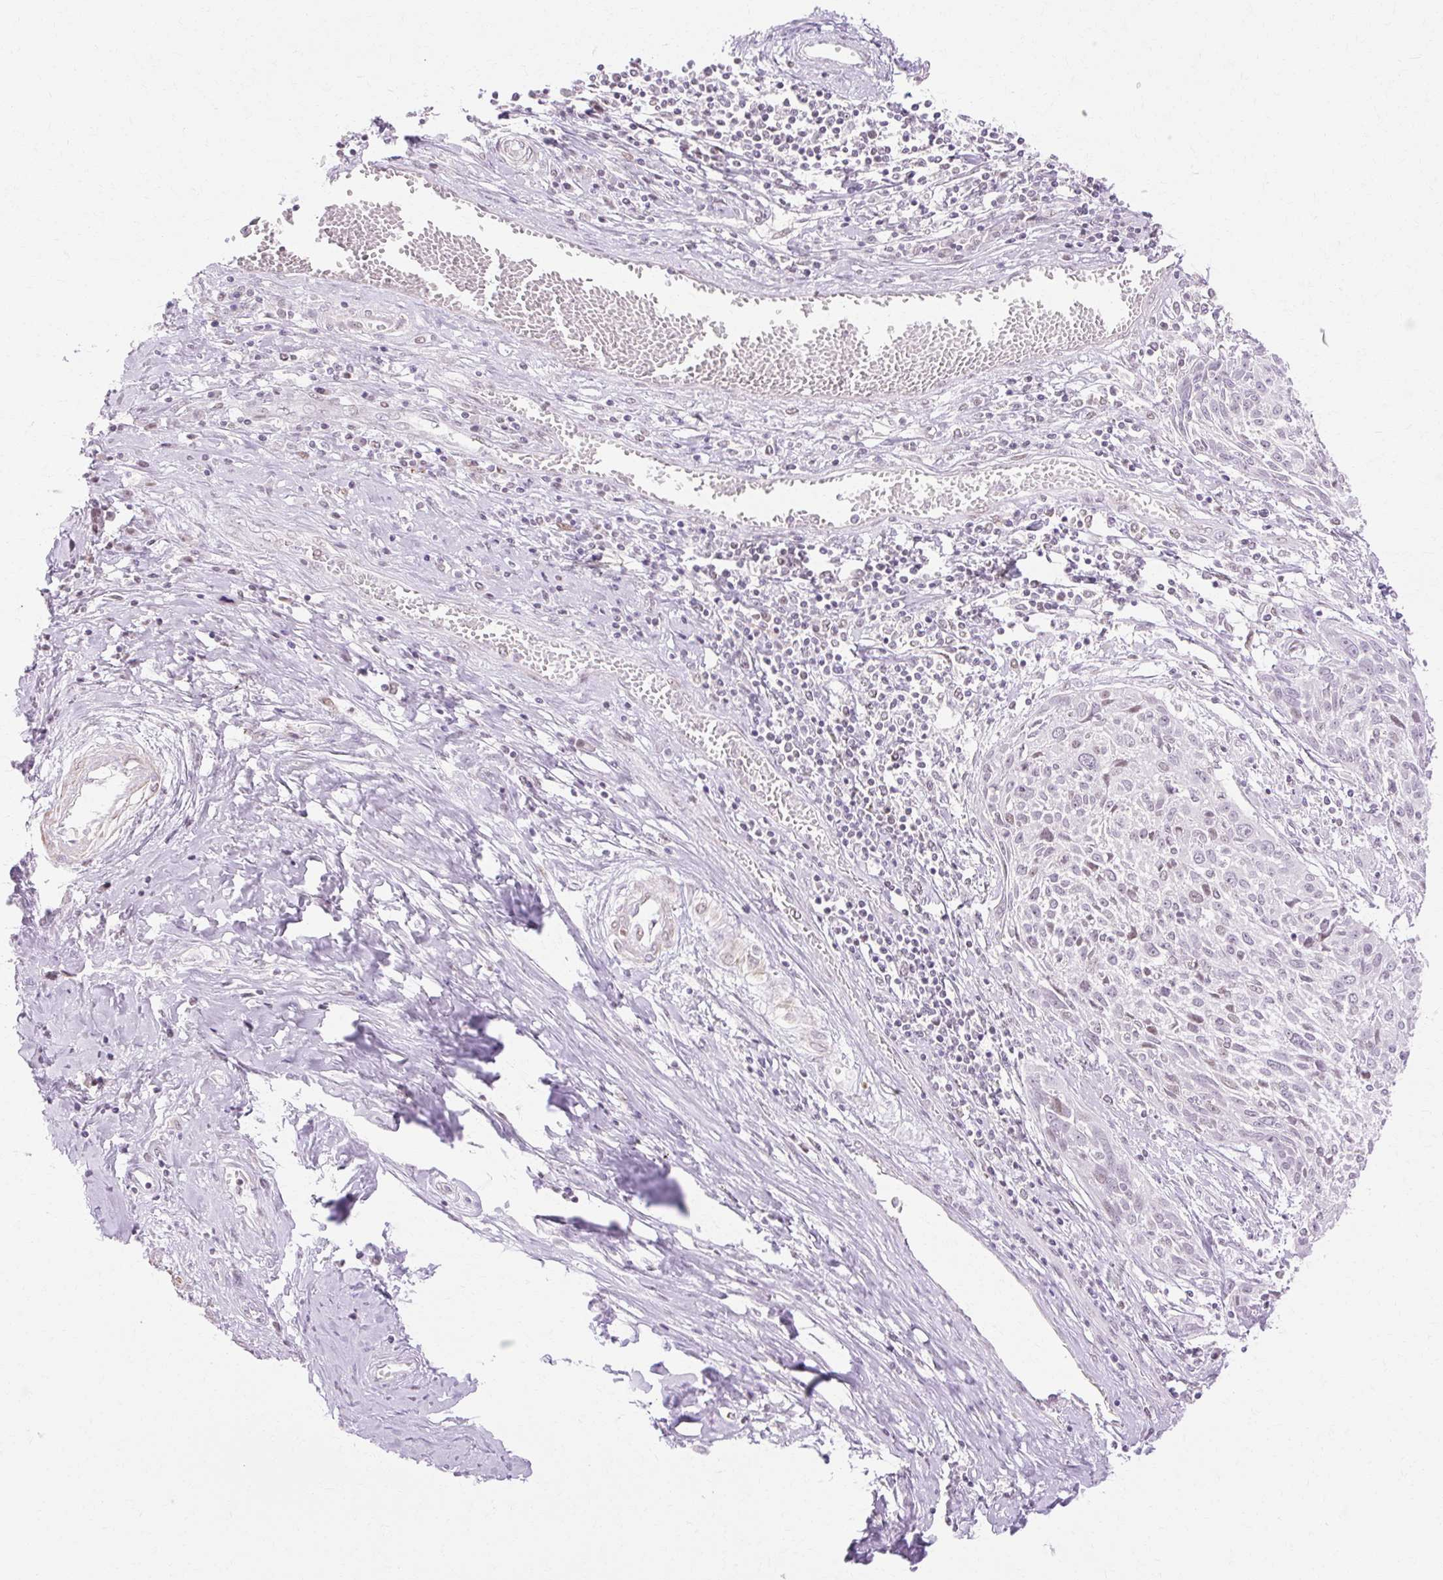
{"staining": {"intensity": "weak", "quantity": "<25%", "location": "nuclear"}, "tissue": "cervical cancer", "cell_type": "Tumor cells", "image_type": "cancer", "snomed": [{"axis": "morphology", "description": "Squamous cell carcinoma, NOS"}, {"axis": "topography", "description": "Cervix"}], "caption": "IHC image of human cervical cancer (squamous cell carcinoma) stained for a protein (brown), which shows no staining in tumor cells. (Brightfield microscopy of DAB immunohistochemistry at high magnification).", "gene": "C3orf49", "patient": {"sex": "female", "age": 51}}